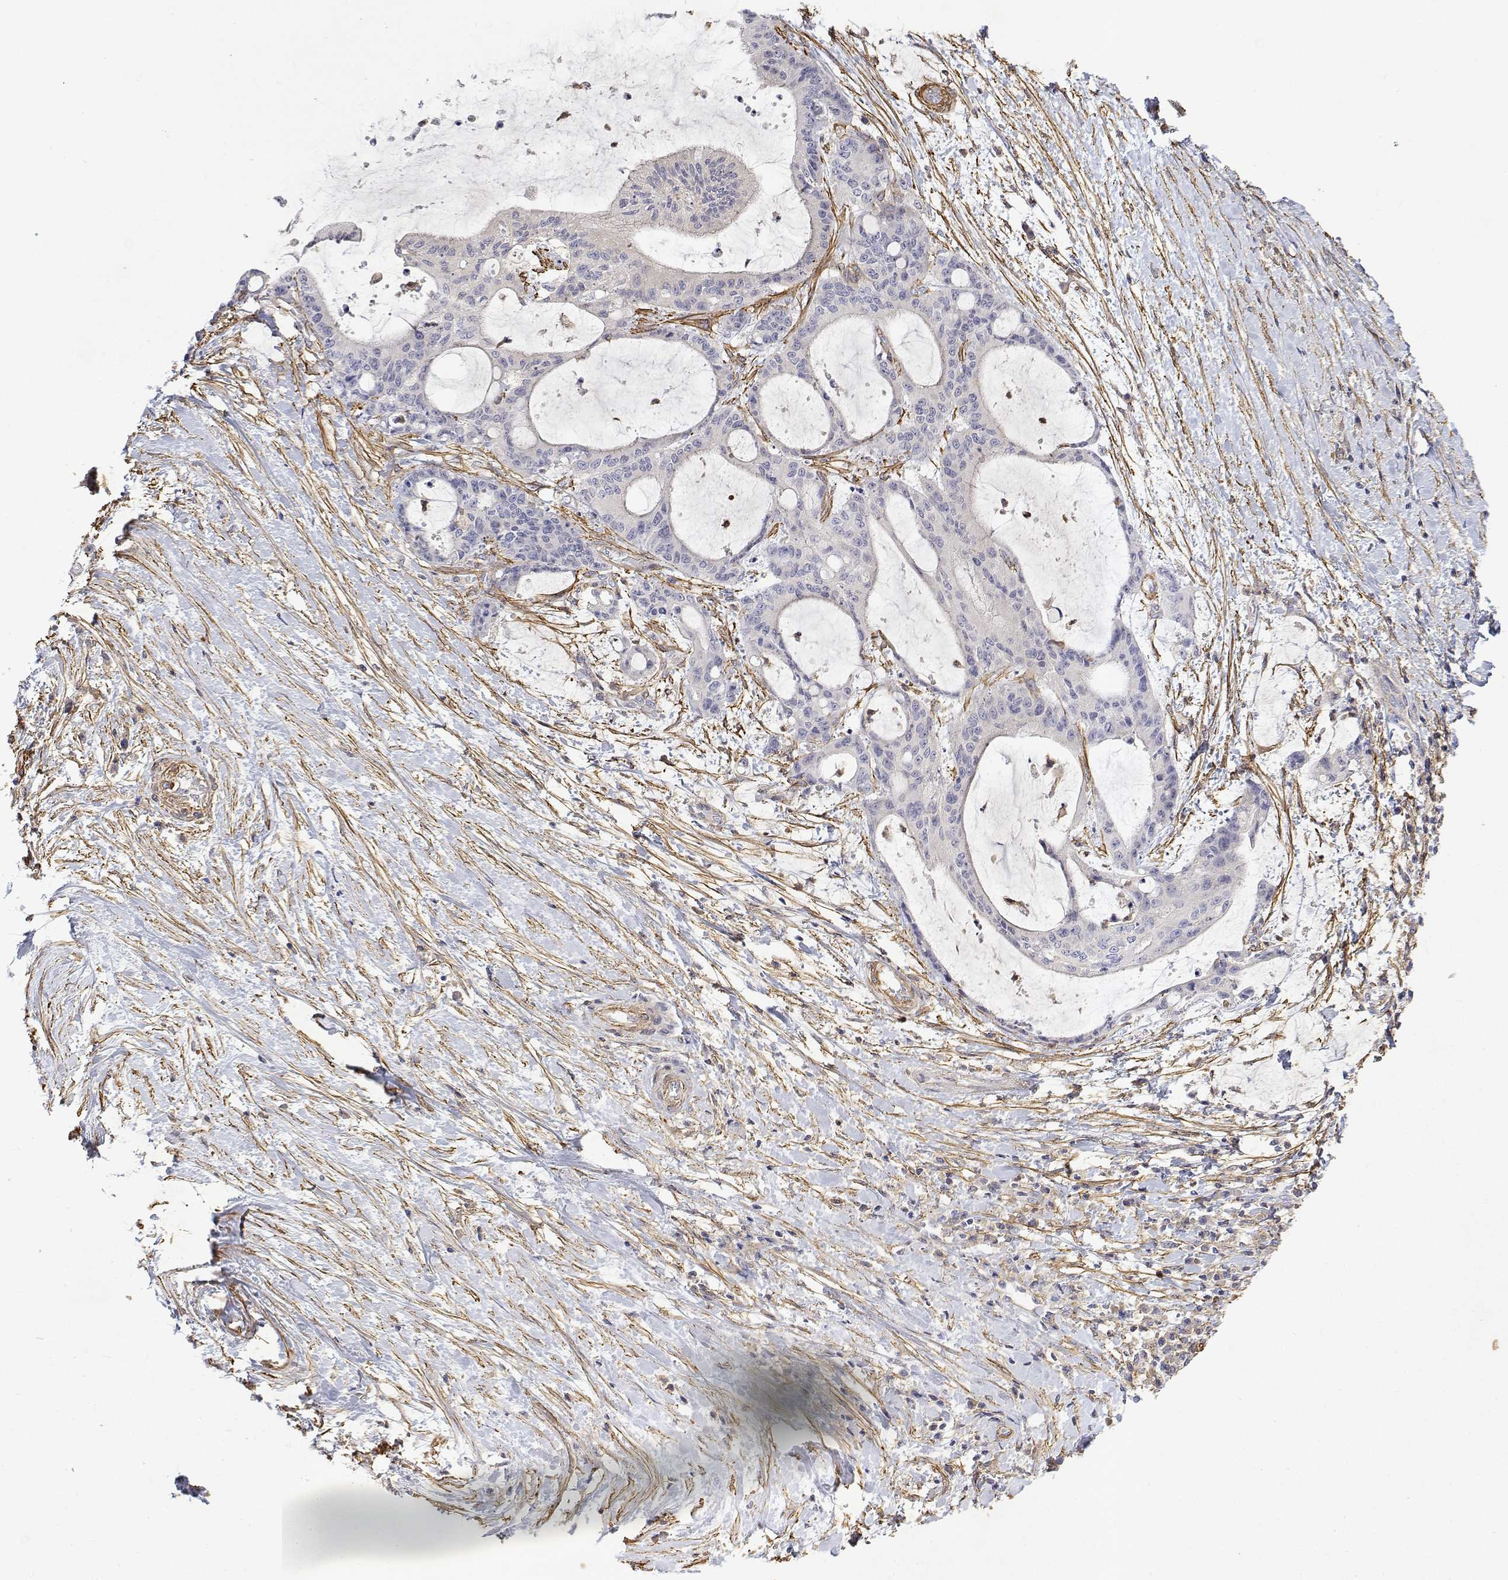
{"staining": {"intensity": "negative", "quantity": "none", "location": "none"}, "tissue": "liver cancer", "cell_type": "Tumor cells", "image_type": "cancer", "snomed": [{"axis": "morphology", "description": "Cholangiocarcinoma"}, {"axis": "topography", "description": "Liver"}], "caption": "Protein analysis of cholangiocarcinoma (liver) demonstrates no significant positivity in tumor cells. The staining was performed using DAB (3,3'-diaminobenzidine) to visualize the protein expression in brown, while the nuclei were stained in blue with hematoxylin (Magnification: 20x).", "gene": "SOWAHD", "patient": {"sex": "female", "age": 73}}